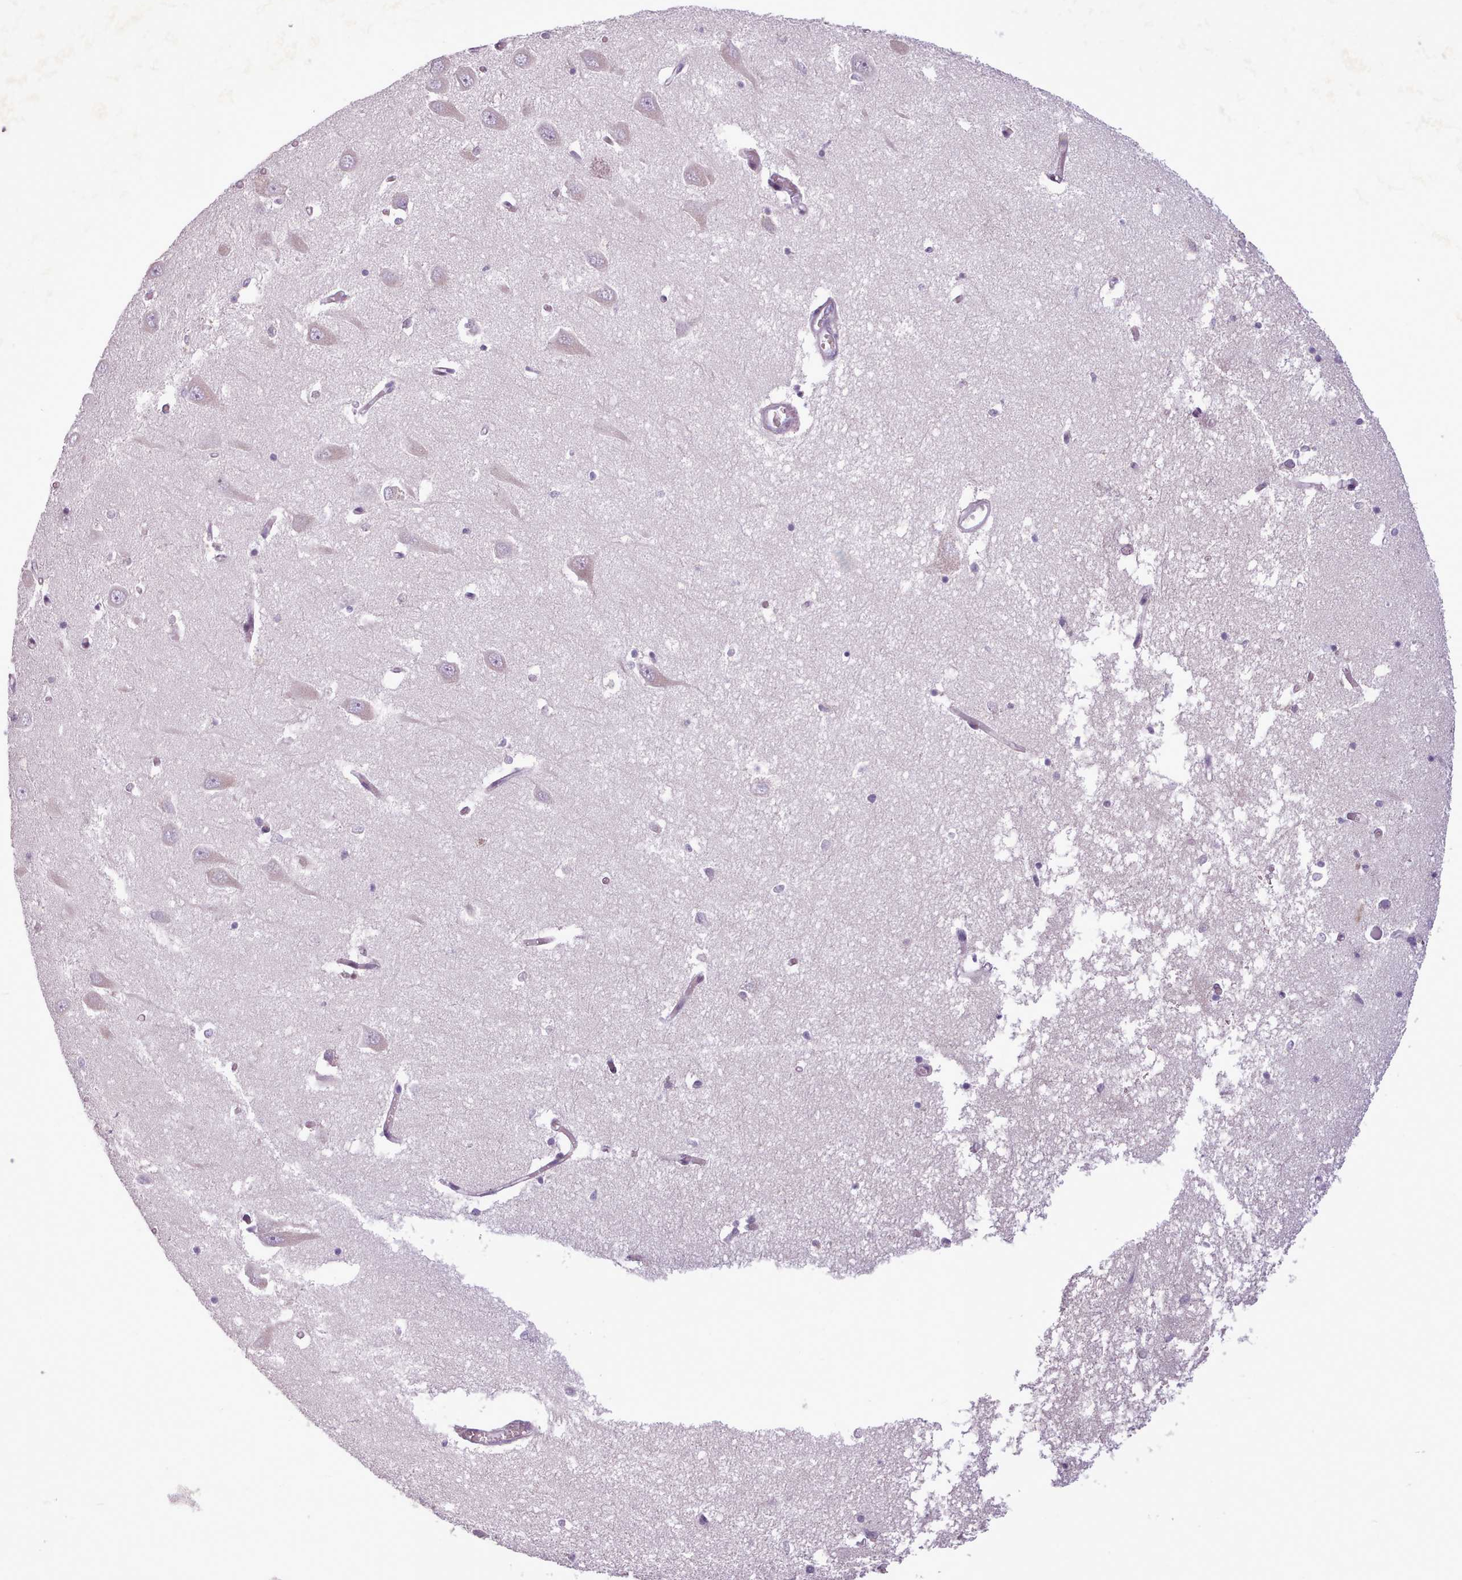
{"staining": {"intensity": "negative", "quantity": "none", "location": "none"}, "tissue": "hippocampus", "cell_type": "Glial cells", "image_type": "normal", "snomed": [{"axis": "morphology", "description": "Normal tissue, NOS"}, {"axis": "topography", "description": "Hippocampus"}], "caption": "Human hippocampus stained for a protein using immunohistochemistry (IHC) displays no positivity in glial cells.", "gene": "SLURP1", "patient": {"sex": "male", "age": 70}}